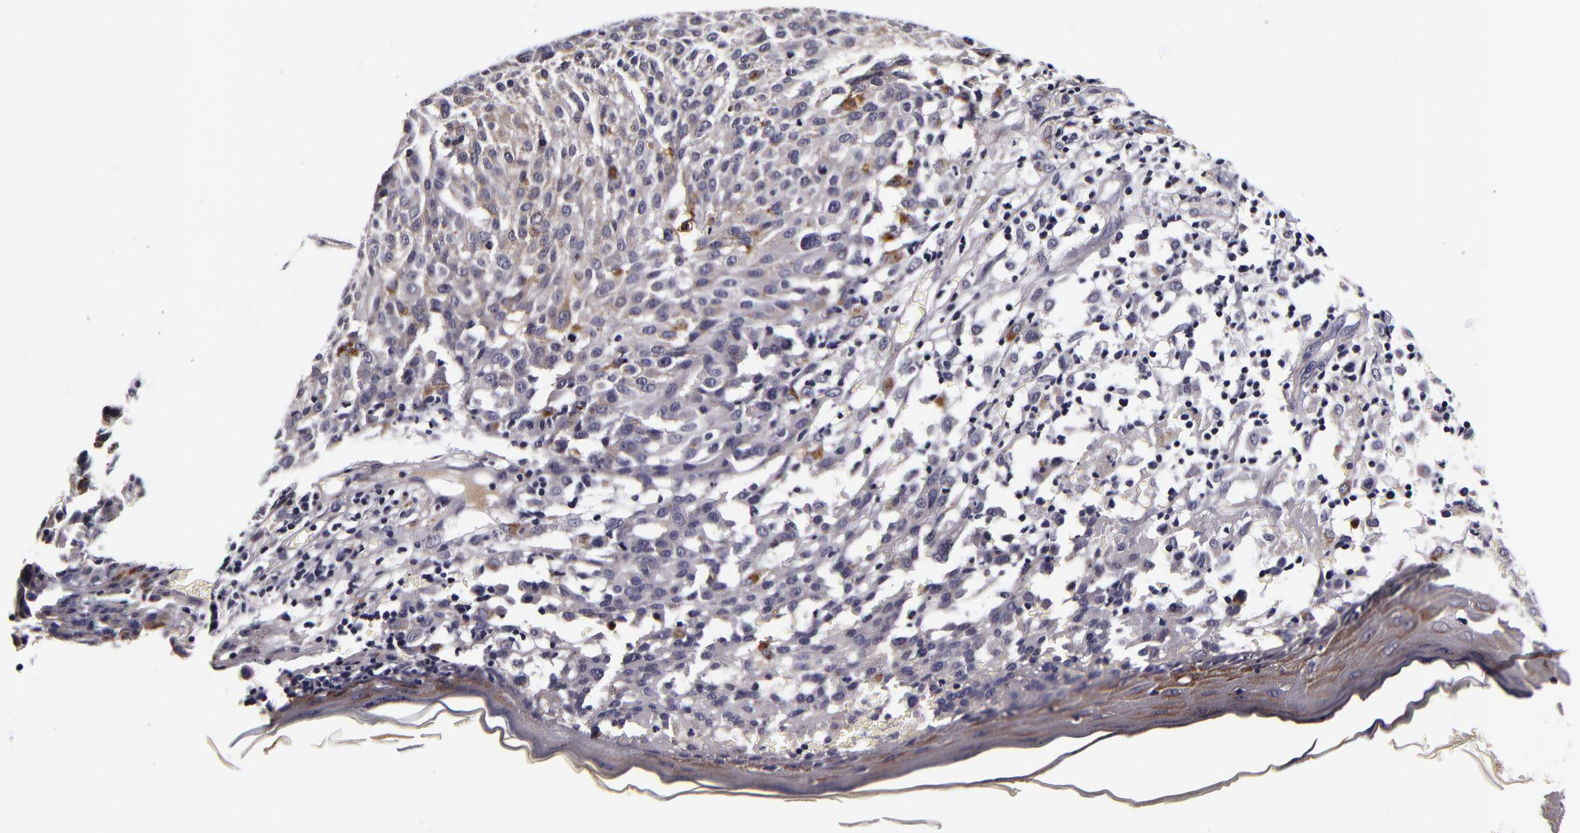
{"staining": {"intensity": "negative", "quantity": "none", "location": "none"}, "tissue": "melanoma", "cell_type": "Tumor cells", "image_type": "cancer", "snomed": [{"axis": "morphology", "description": "Malignant melanoma, NOS"}, {"axis": "topography", "description": "Skin"}], "caption": "Immunohistochemistry histopathology image of neoplastic tissue: malignant melanoma stained with DAB demonstrates no significant protein staining in tumor cells.", "gene": "LGALS3BP", "patient": {"sex": "female", "age": 49}}